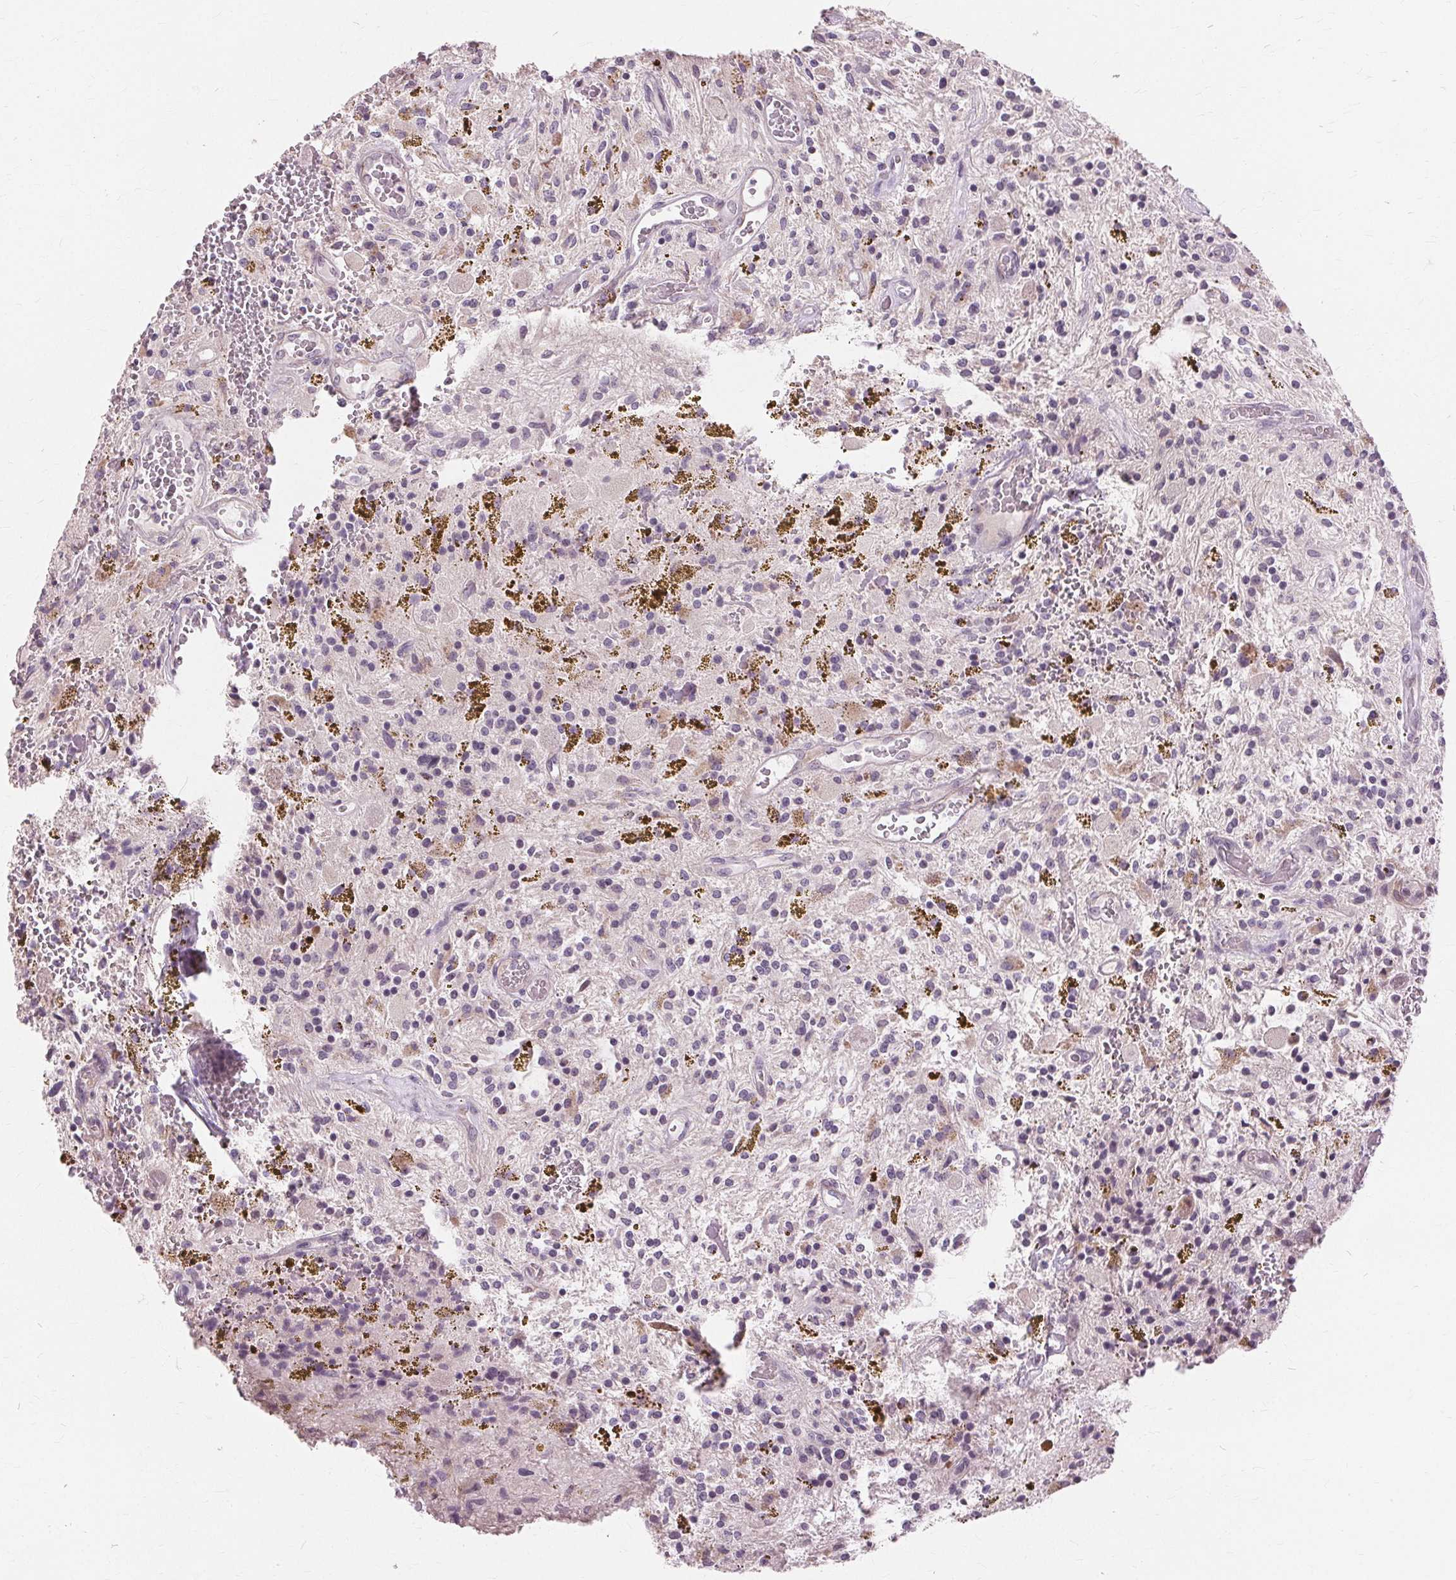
{"staining": {"intensity": "negative", "quantity": "none", "location": "none"}, "tissue": "glioma", "cell_type": "Tumor cells", "image_type": "cancer", "snomed": [{"axis": "morphology", "description": "Glioma, malignant, Low grade"}, {"axis": "topography", "description": "Cerebellum"}], "caption": "Malignant low-grade glioma was stained to show a protein in brown. There is no significant expression in tumor cells.", "gene": "SIGLEC6", "patient": {"sex": "female", "age": 14}}